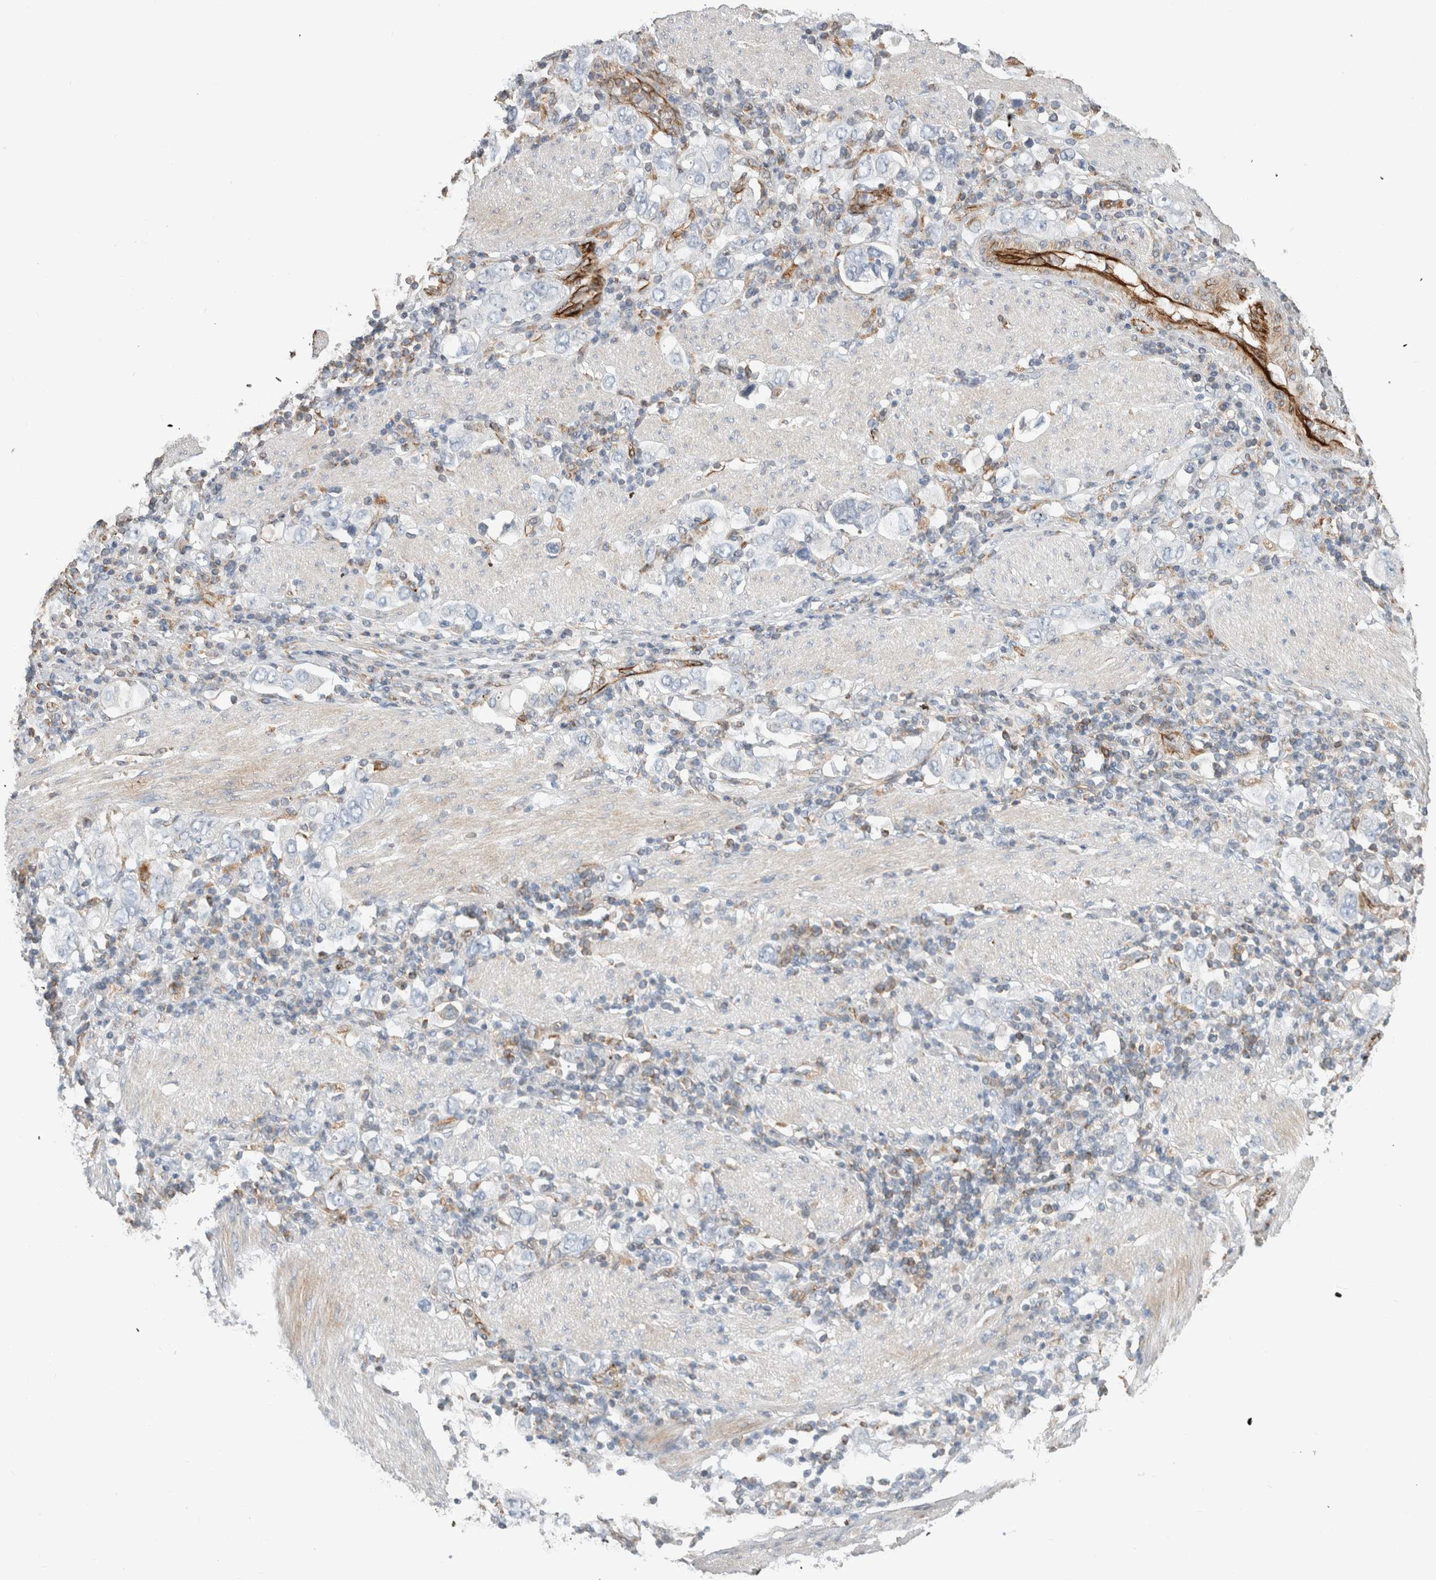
{"staining": {"intensity": "negative", "quantity": "none", "location": "none"}, "tissue": "stomach cancer", "cell_type": "Tumor cells", "image_type": "cancer", "snomed": [{"axis": "morphology", "description": "Adenocarcinoma, NOS"}, {"axis": "topography", "description": "Stomach, upper"}], "caption": "Immunohistochemical staining of stomach cancer (adenocarcinoma) reveals no significant expression in tumor cells.", "gene": "LY86", "patient": {"sex": "male", "age": 62}}